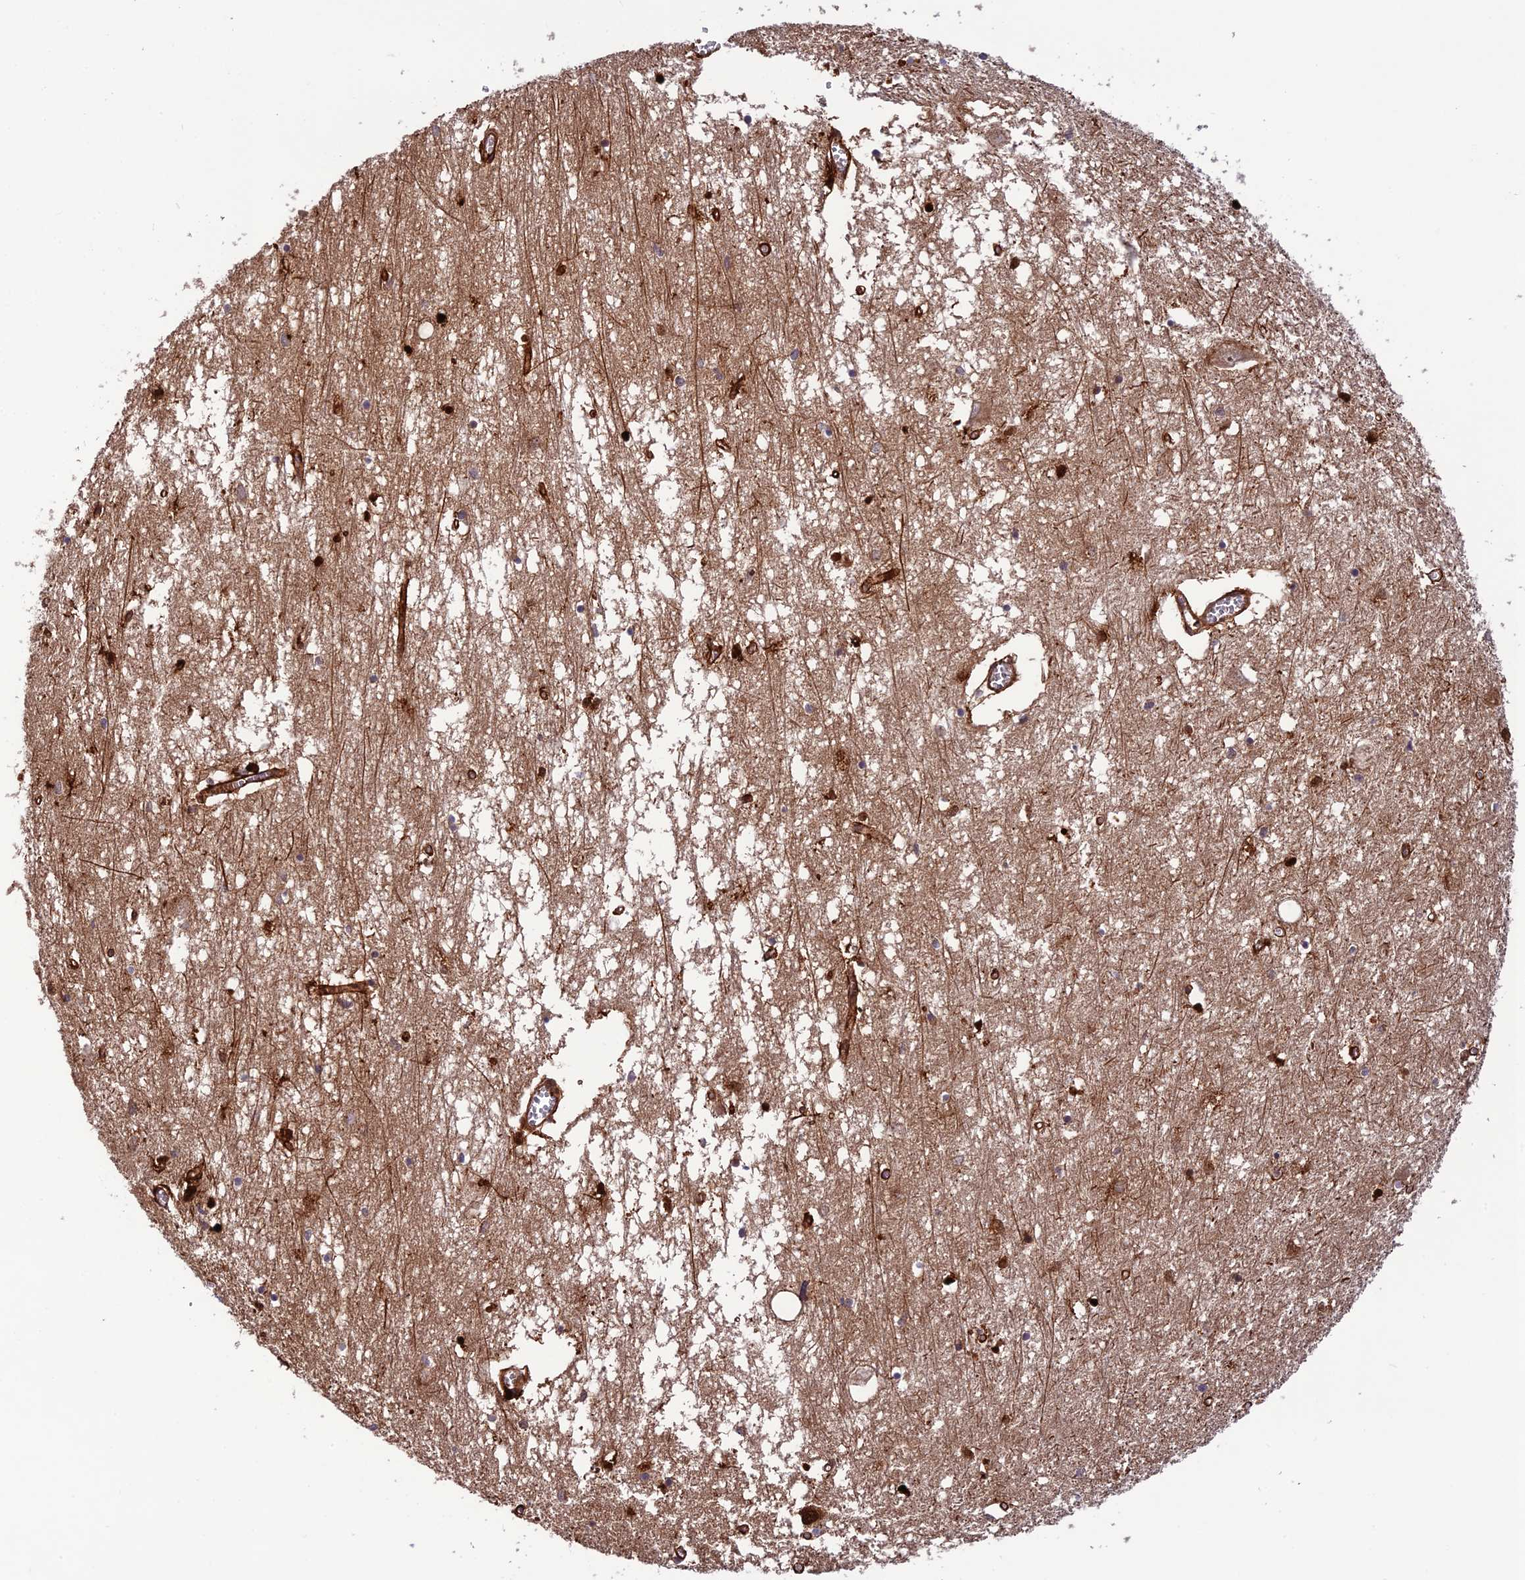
{"staining": {"intensity": "moderate", "quantity": "<25%", "location": "cytoplasmic/membranous"}, "tissue": "hippocampus", "cell_type": "Glial cells", "image_type": "normal", "snomed": [{"axis": "morphology", "description": "Normal tissue, NOS"}, {"axis": "topography", "description": "Hippocampus"}], "caption": "Immunohistochemistry (IHC) of benign hippocampus demonstrates low levels of moderate cytoplasmic/membranous staining in approximately <25% of glial cells. The protein of interest is shown in brown color, while the nuclei are stained blue.", "gene": "SMIM7", "patient": {"sex": "male", "age": 70}}